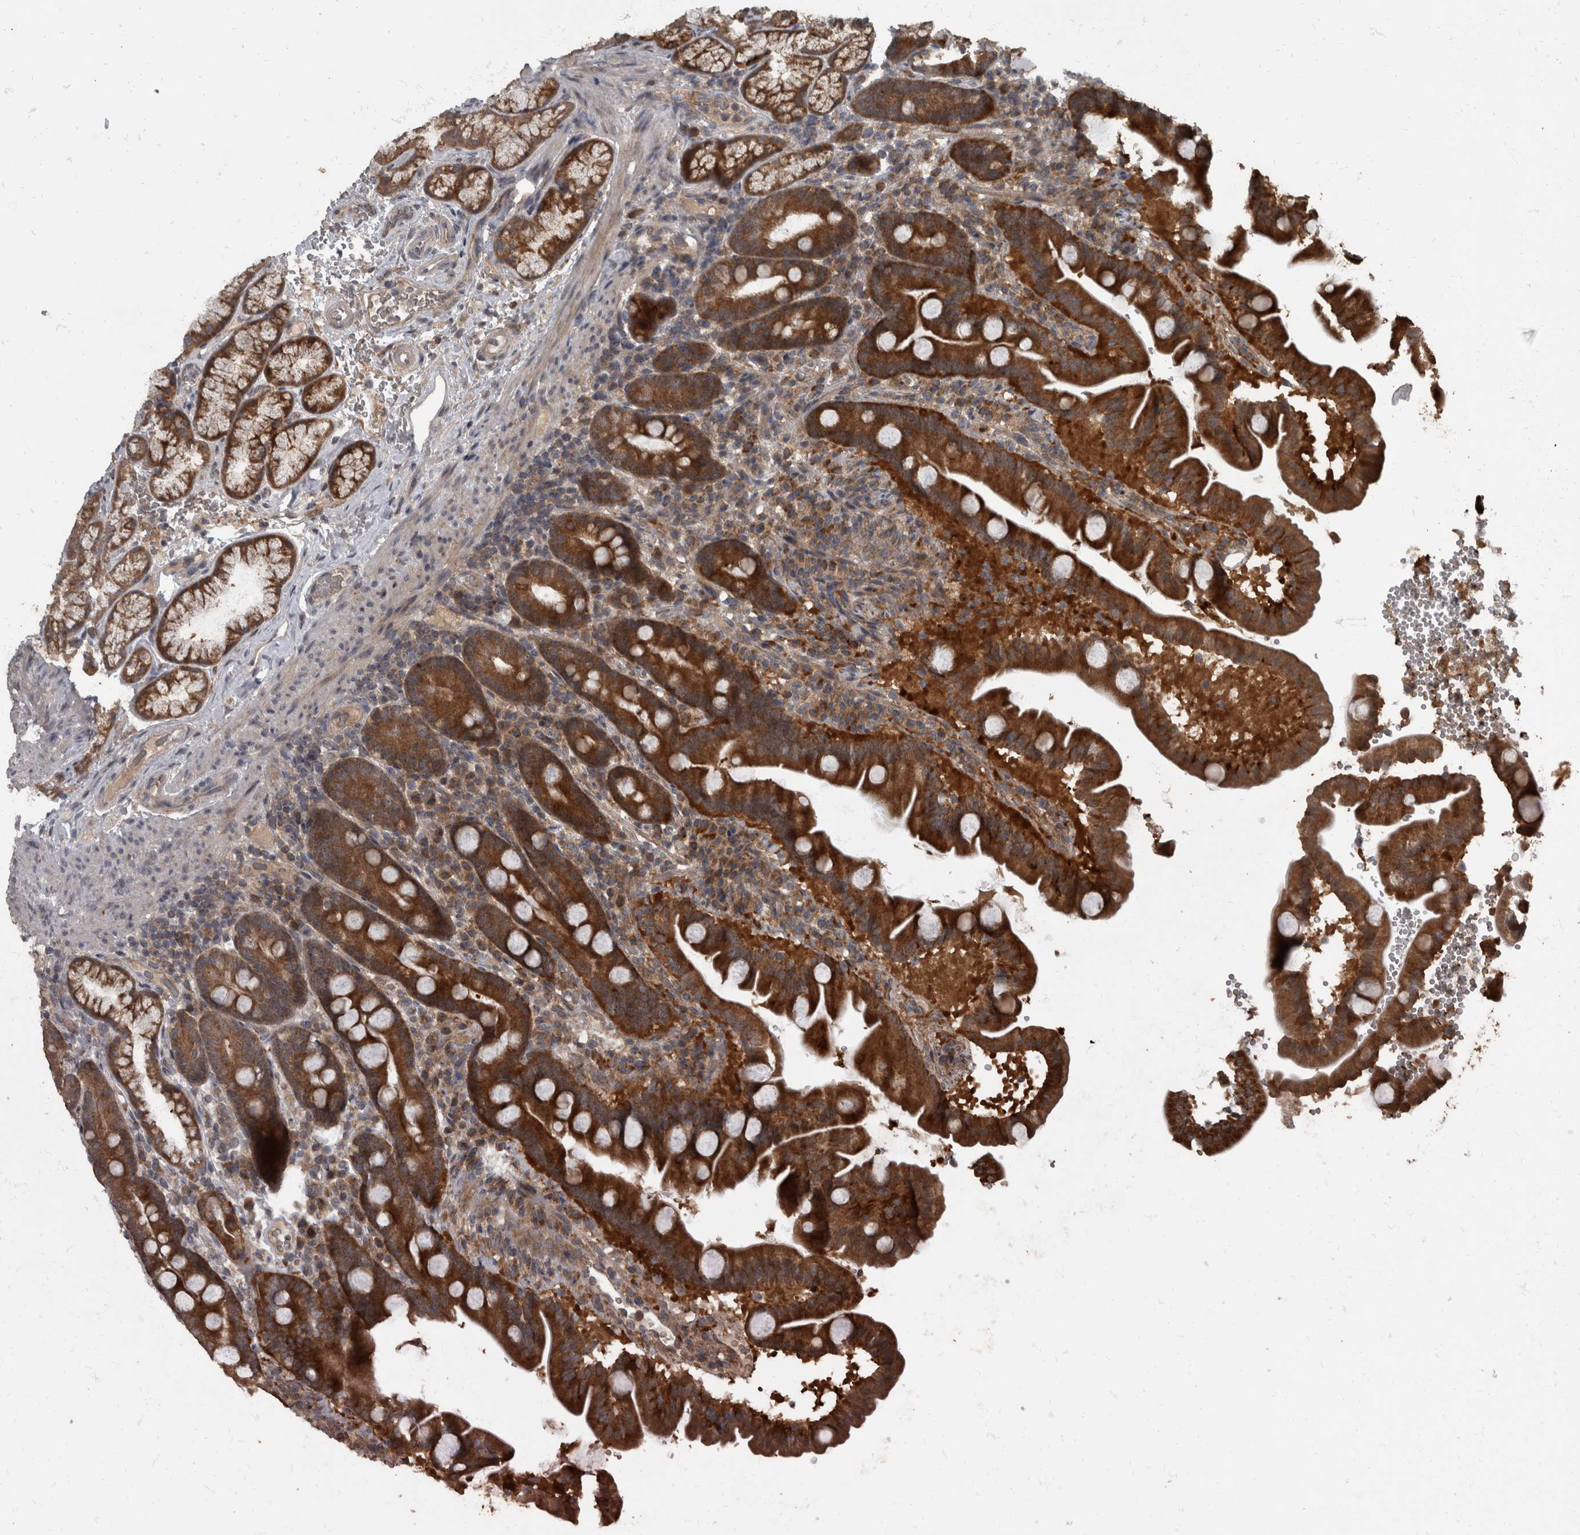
{"staining": {"intensity": "strong", "quantity": ">75%", "location": "cytoplasmic/membranous"}, "tissue": "duodenum", "cell_type": "Glandular cells", "image_type": "normal", "snomed": [{"axis": "morphology", "description": "Normal tissue, NOS"}, {"axis": "topography", "description": "Duodenum"}], "caption": "A high amount of strong cytoplasmic/membranous expression is present in about >75% of glandular cells in unremarkable duodenum. The protein of interest is stained brown, and the nuclei are stained in blue (DAB (3,3'-diaminobenzidine) IHC with brightfield microscopy, high magnification).", "gene": "RABGGTB", "patient": {"sex": "male", "age": 54}}